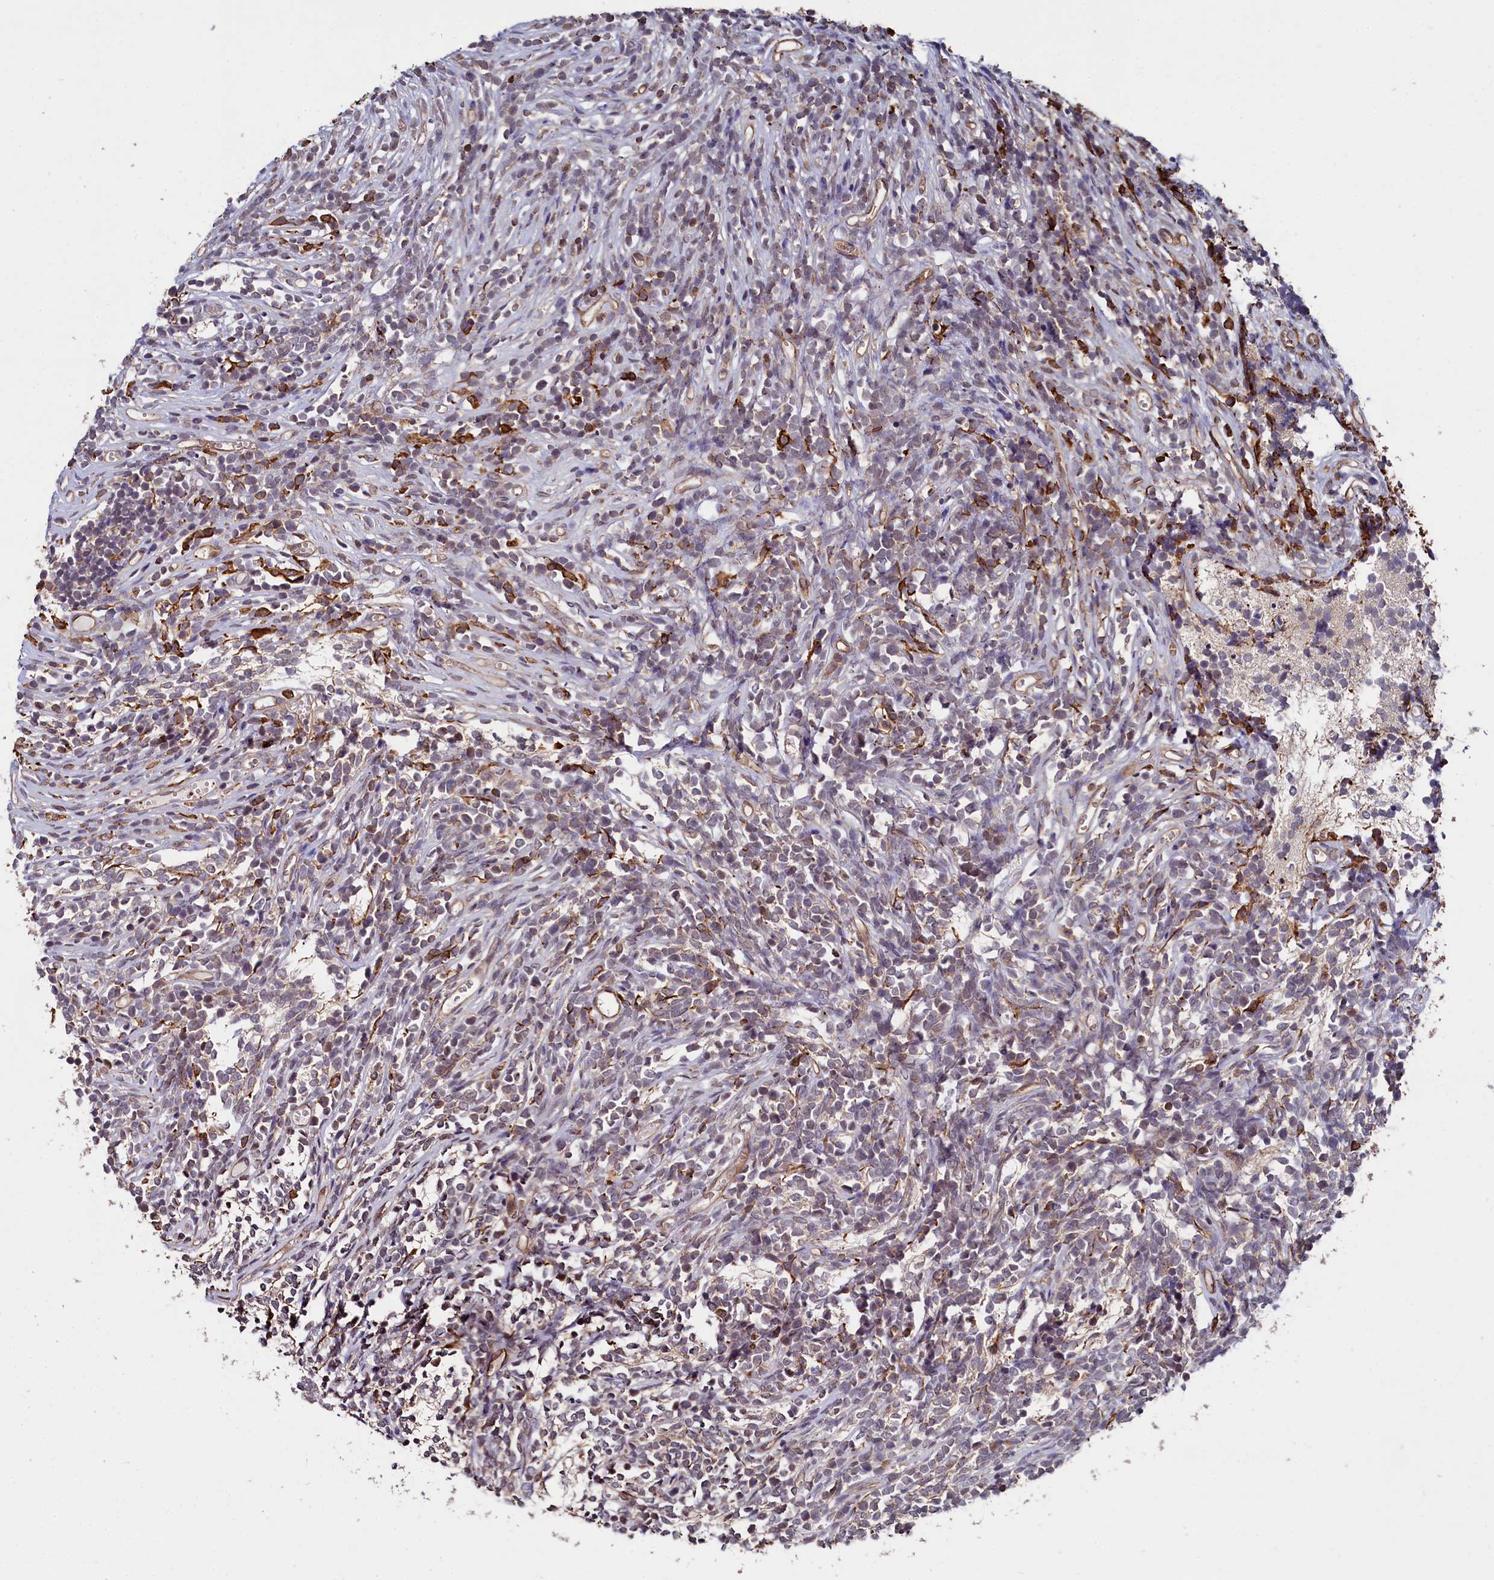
{"staining": {"intensity": "negative", "quantity": "none", "location": "none"}, "tissue": "glioma", "cell_type": "Tumor cells", "image_type": "cancer", "snomed": [{"axis": "morphology", "description": "Glioma, malignant, Low grade"}, {"axis": "topography", "description": "Brain"}], "caption": "This is an immunohistochemistry (IHC) image of human glioma. There is no expression in tumor cells.", "gene": "SVIP", "patient": {"sex": "female", "age": 1}}